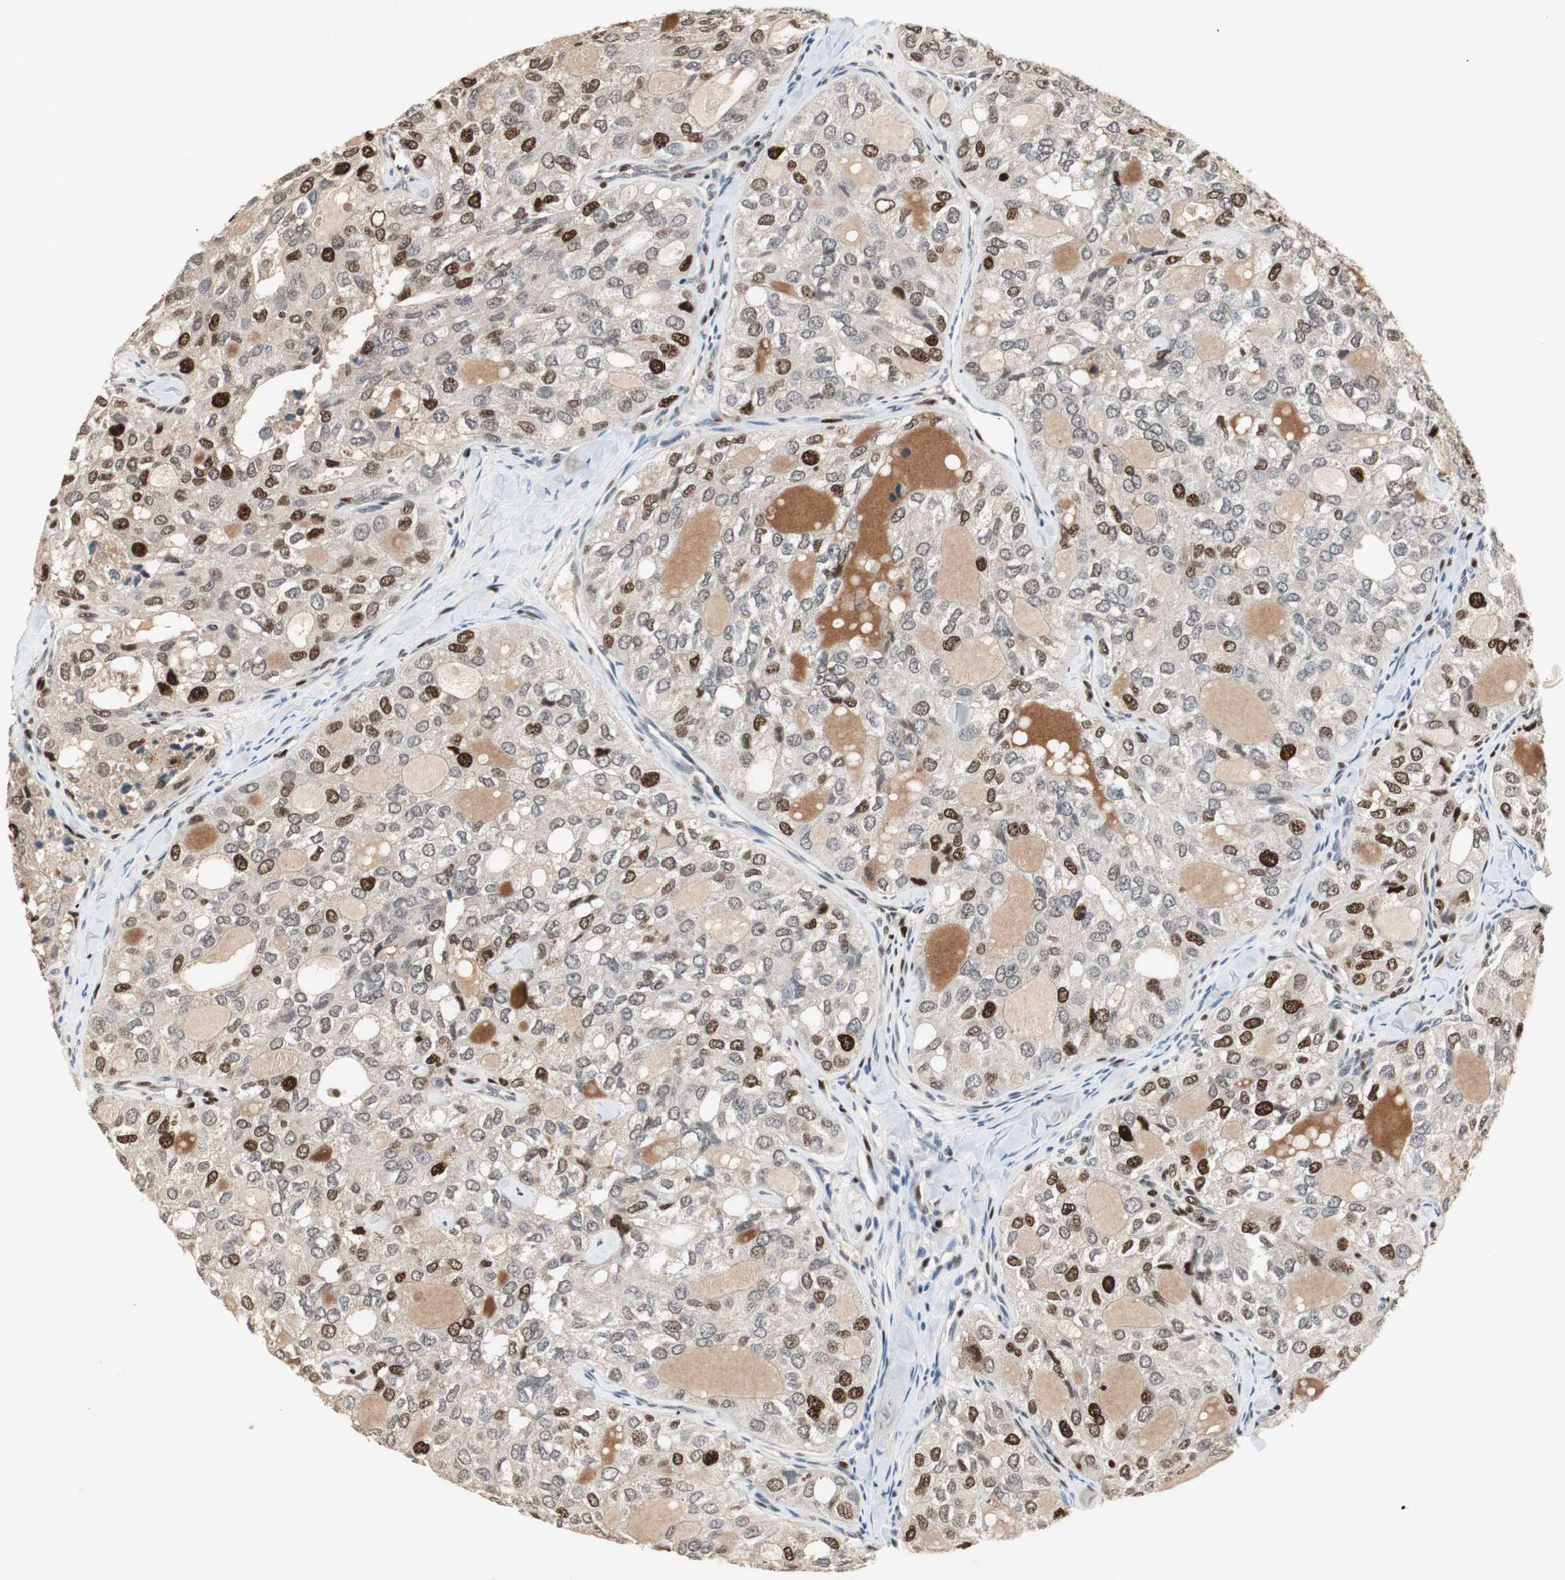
{"staining": {"intensity": "strong", "quantity": "<25%", "location": "nuclear"}, "tissue": "thyroid cancer", "cell_type": "Tumor cells", "image_type": "cancer", "snomed": [{"axis": "morphology", "description": "Follicular adenoma carcinoma, NOS"}, {"axis": "topography", "description": "Thyroid gland"}], "caption": "Protein analysis of thyroid cancer tissue demonstrates strong nuclear positivity in about <25% of tumor cells. (DAB (3,3'-diaminobenzidine) = brown stain, brightfield microscopy at high magnification).", "gene": "FEN1", "patient": {"sex": "male", "age": 75}}